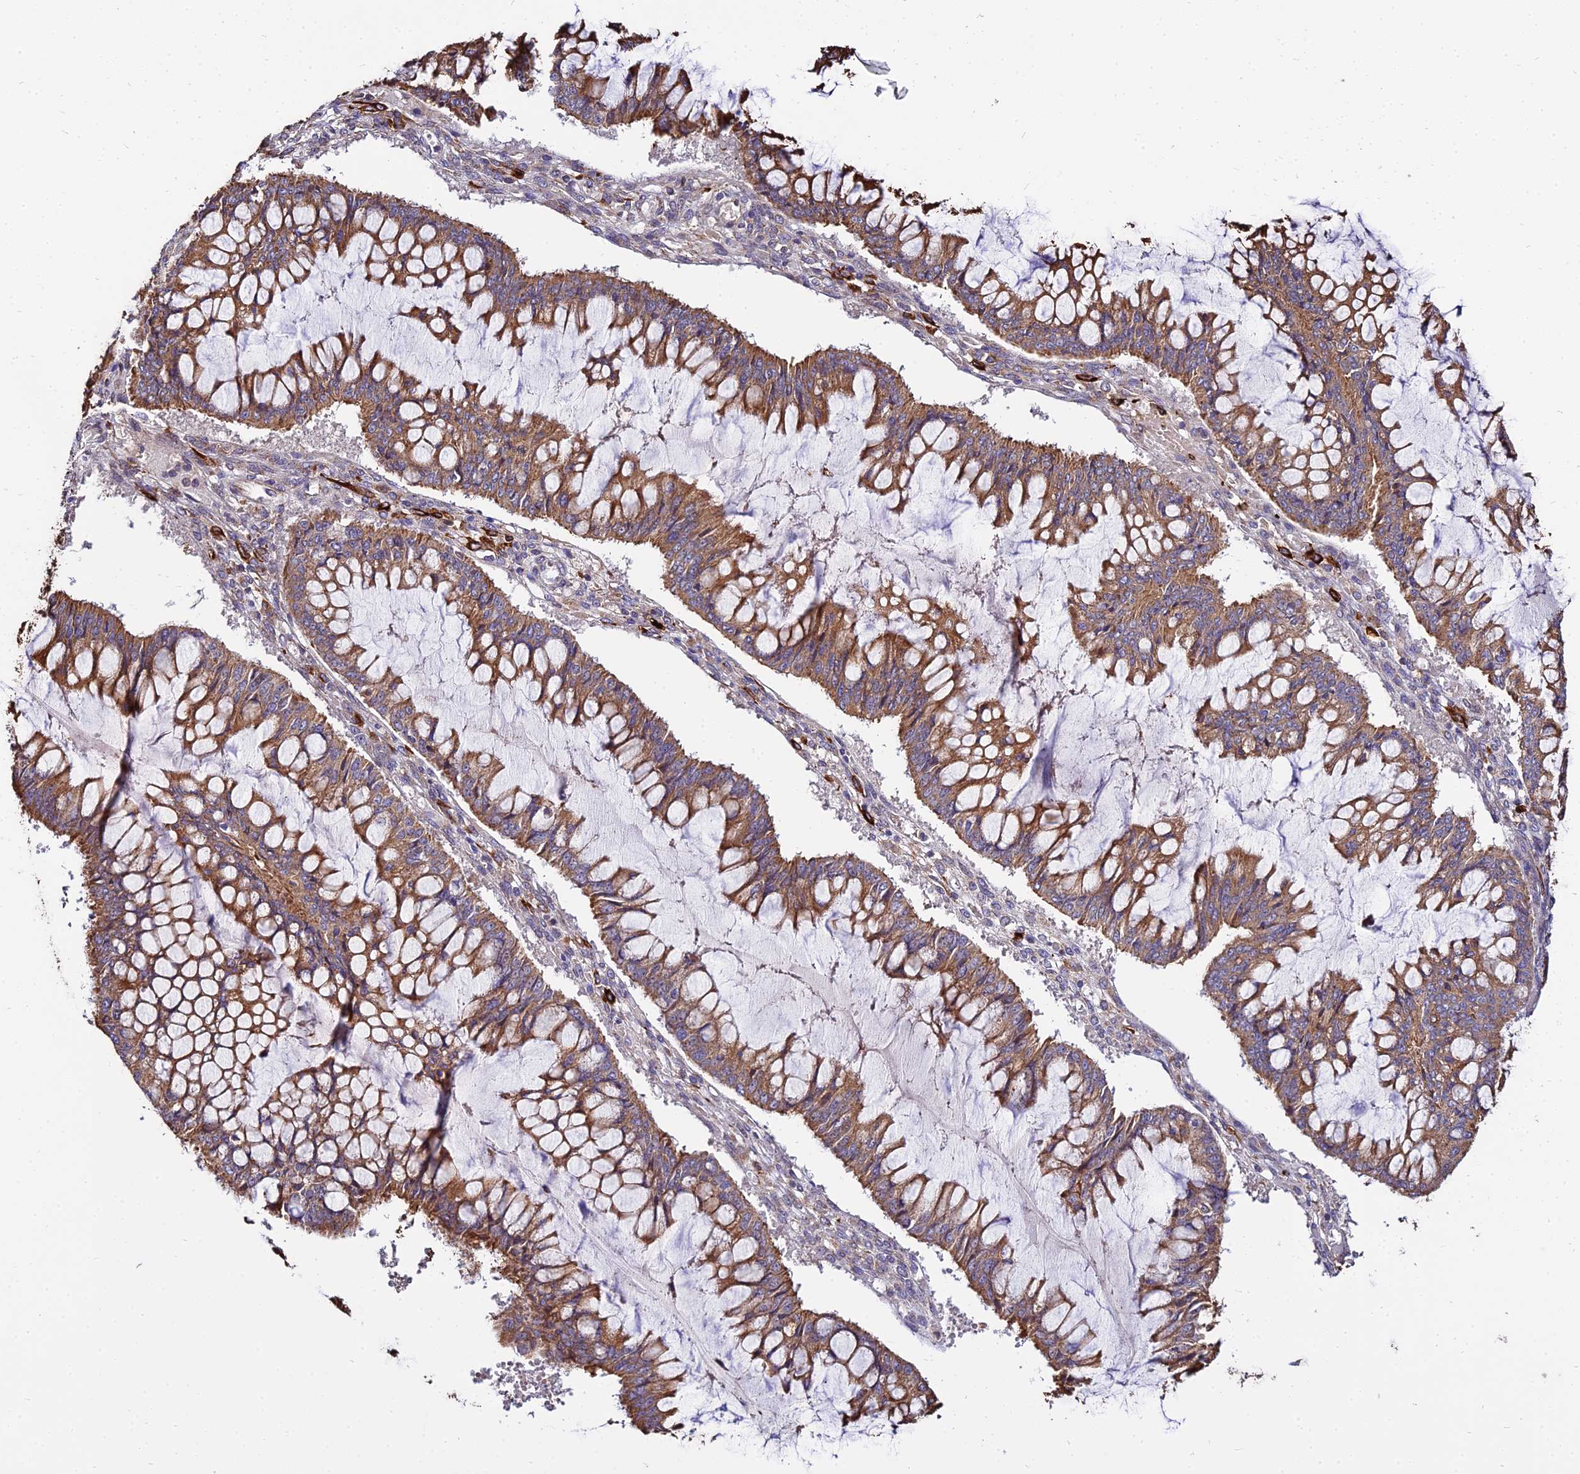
{"staining": {"intensity": "moderate", "quantity": ">75%", "location": "cytoplasmic/membranous"}, "tissue": "ovarian cancer", "cell_type": "Tumor cells", "image_type": "cancer", "snomed": [{"axis": "morphology", "description": "Cystadenocarcinoma, mucinous, NOS"}, {"axis": "topography", "description": "Ovary"}], "caption": "Brown immunohistochemical staining in ovarian cancer displays moderate cytoplasmic/membranous positivity in approximately >75% of tumor cells. The staining was performed using DAB (3,3'-diaminobenzidine), with brown indicating positive protein expression. Nuclei are stained blue with hematoxylin.", "gene": "PEX19", "patient": {"sex": "female", "age": 73}}